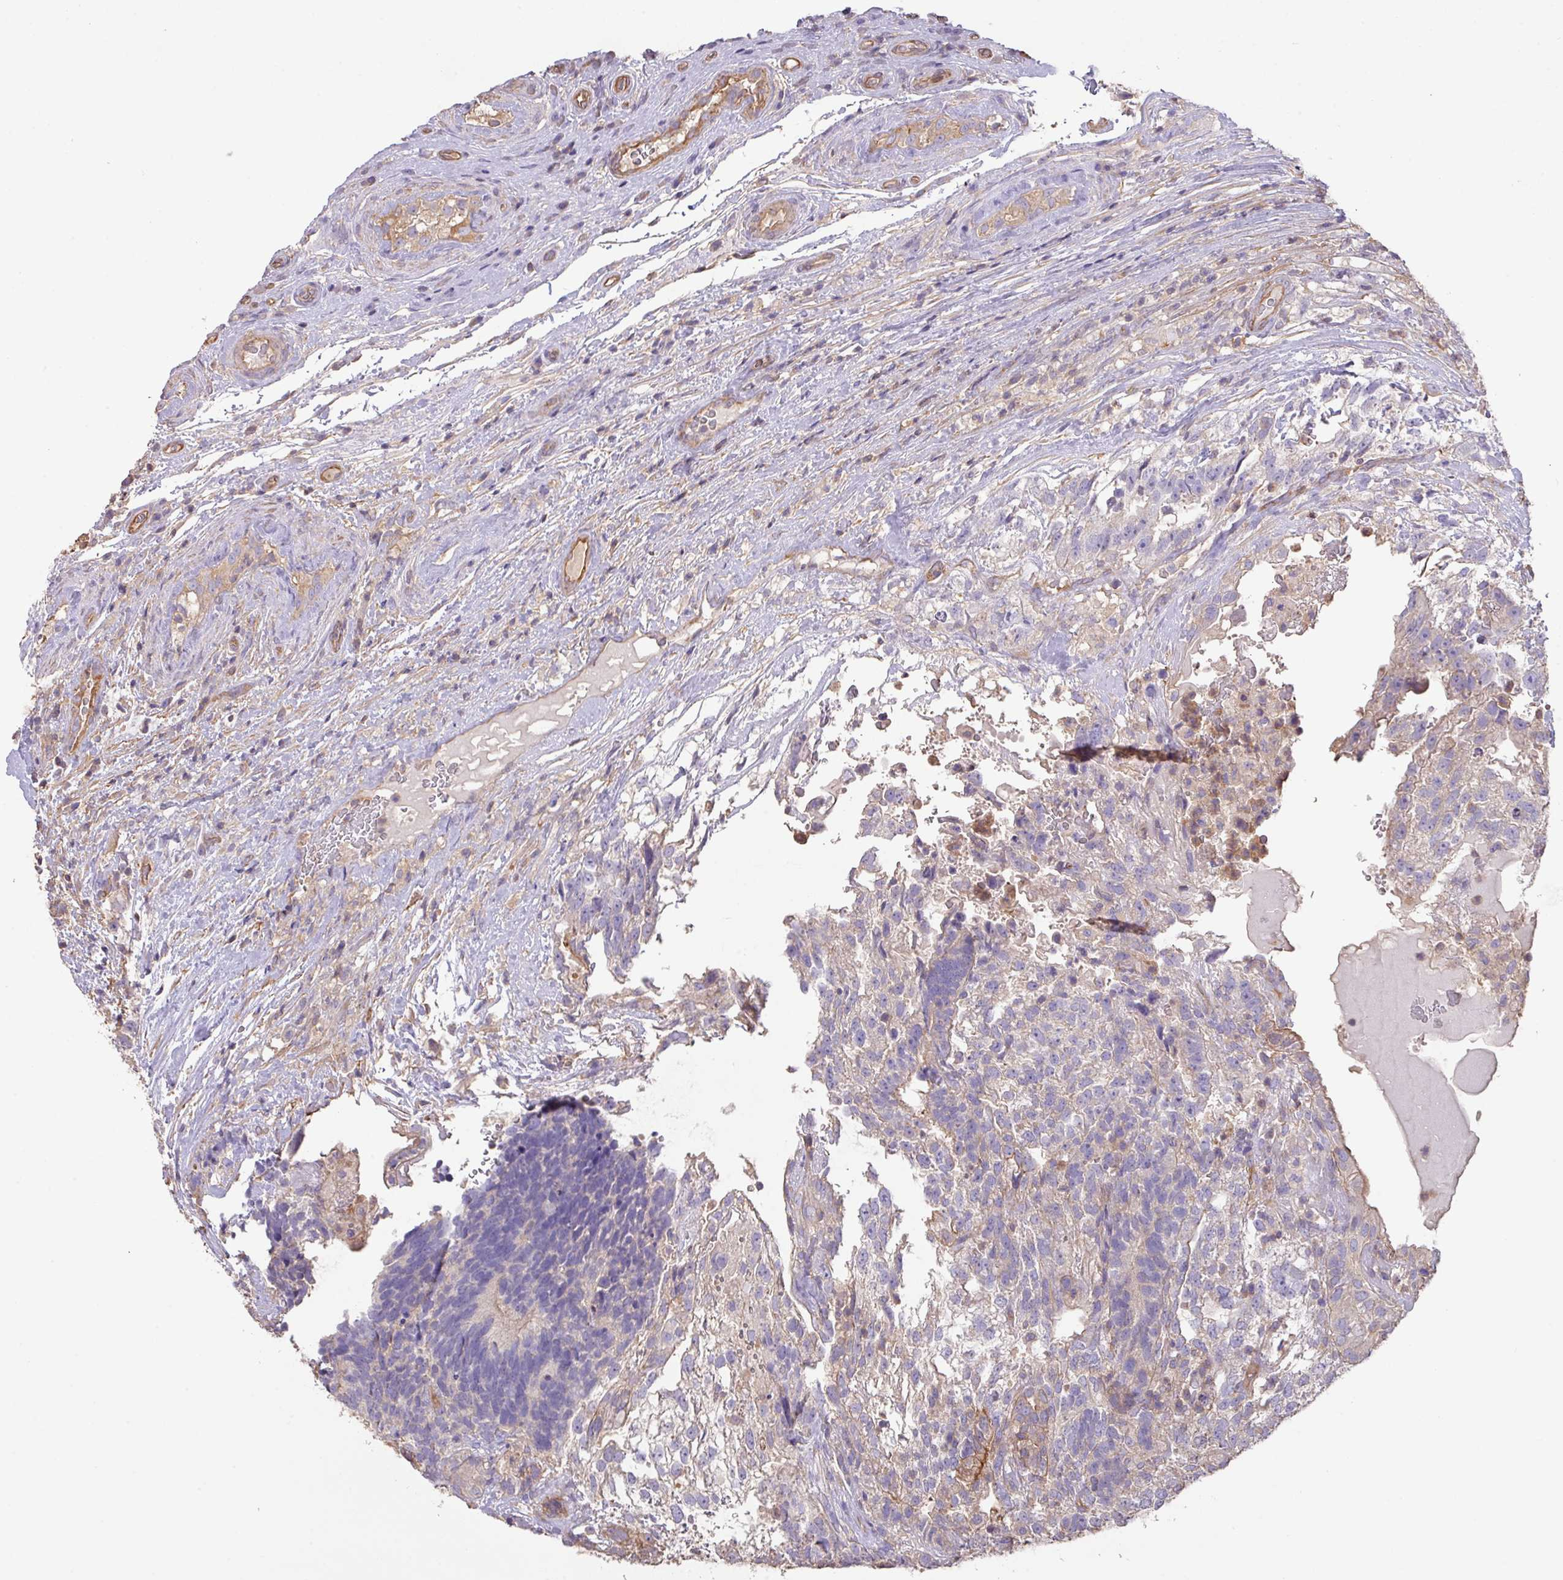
{"staining": {"intensity": "negative", "quantity": "none", "location": "none"}, "tissue": "testis cancer", "cell_type": "Tumor cells", "image_type": "cancer", "snomed": [{"axis": "morphology", "description": "Seminoma, NOS"}, {"axis": "morphology", "description": "Carcinoma, Embryonal, NOS"}, {"axis": "topography", "description": "Testis"}], "caption": "Immunohistochemical staining of testis cancer shows no significant positivity in tumor cells. (IHC, brightfield microscopy, high magnification).", "gene": "CALML4", "patient": {"sex": "male", "age": 41}}